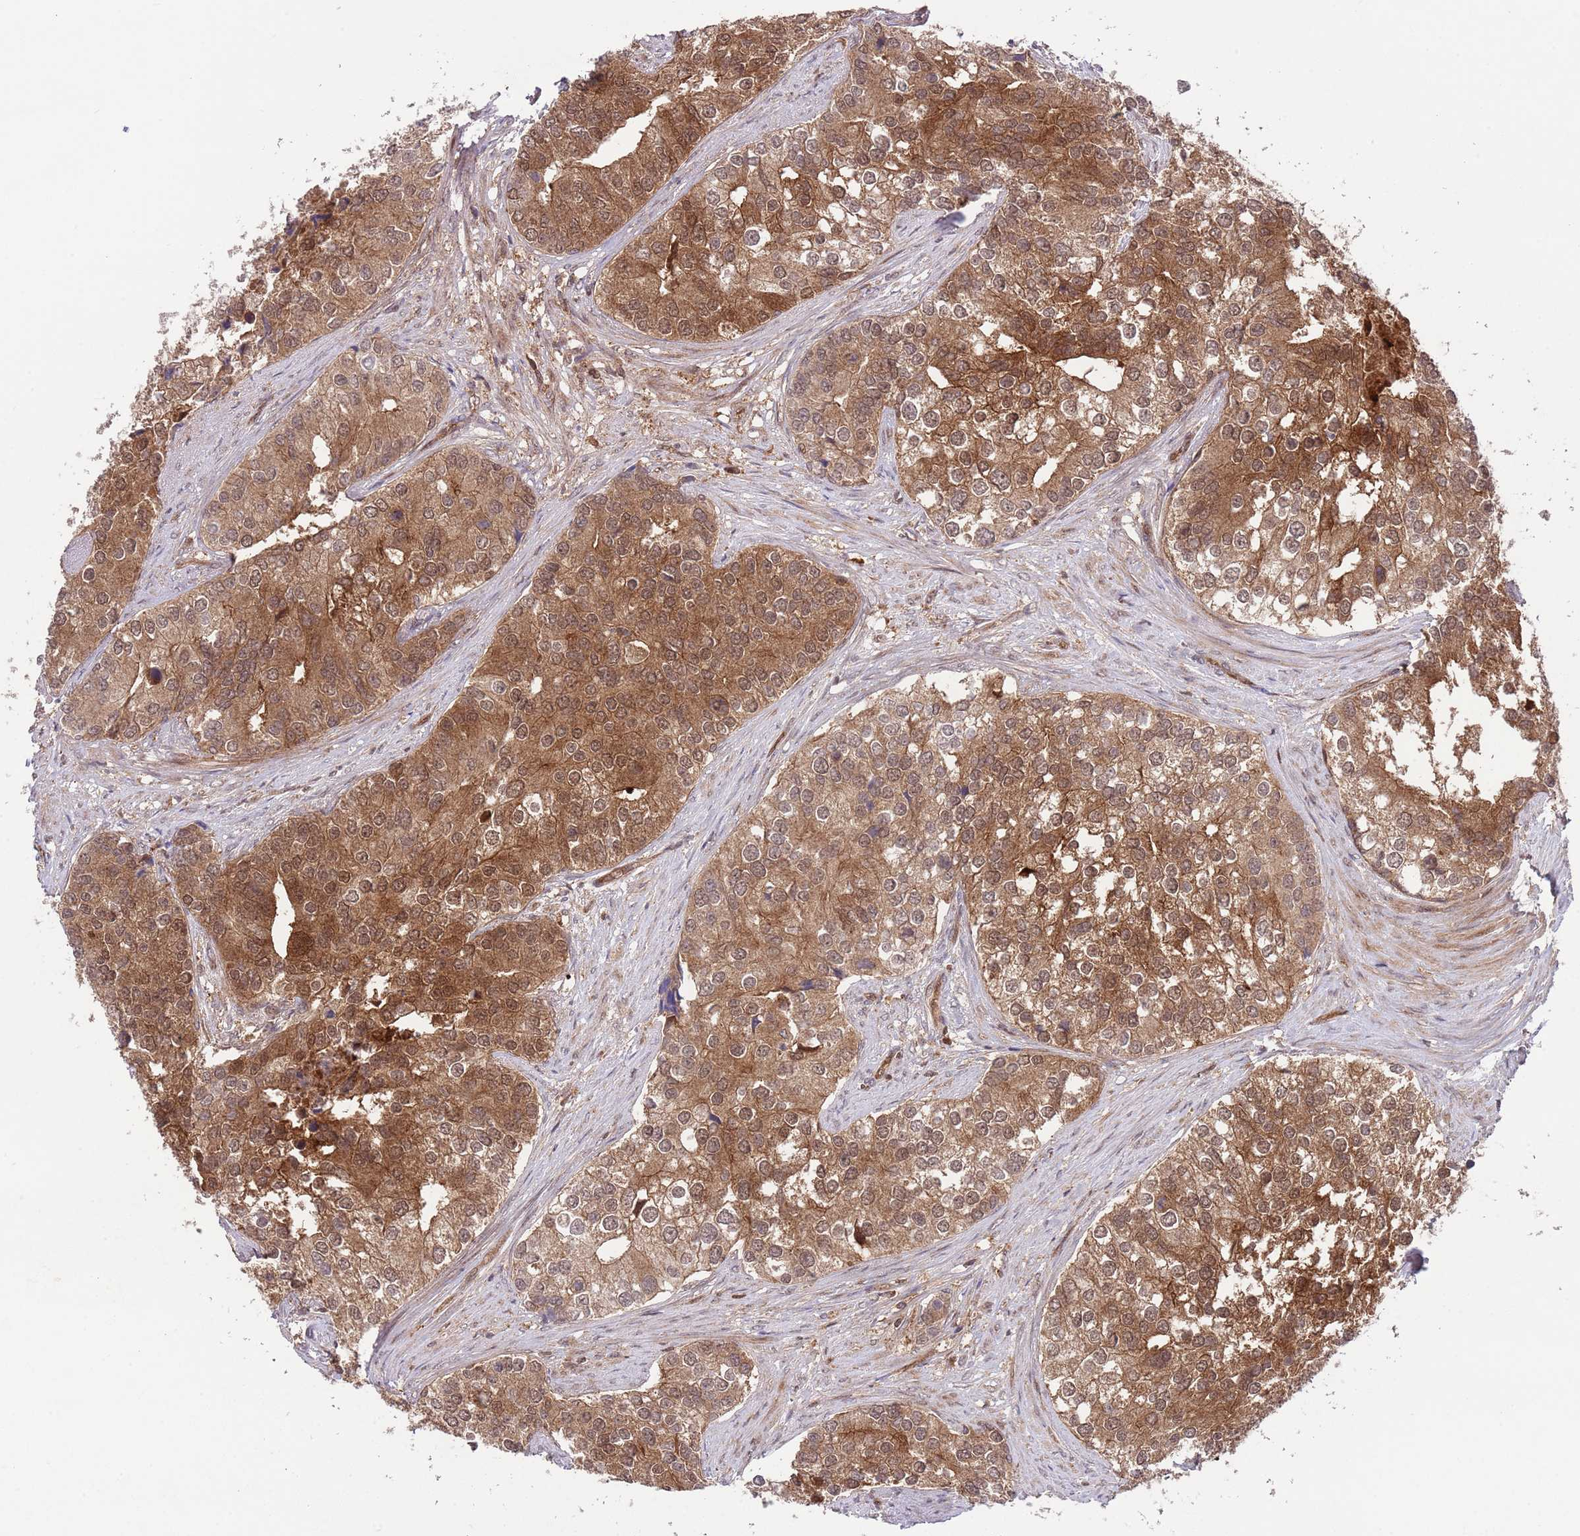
{"staining": {"intensity": "moderate", "quantity": ">75%", "location": "cytoplasmic/membranous,nuclear"}, "tissue": "prostate cancer", "cell_type": "Tumor cells", "image_type": "cancer", "snomed": [{"axis": "morphology", "description": "Adenocarcinoma, High grade"}, {"axis": "topography", "description": "Prostate"}], "caption": "Prostate cancer stained for a protein (brown) reveals moderate cytoplasmic/membranous and nuclear positive expression in approximately >75% of tumor cells.", "gene": "HDHD2", "patient": {"sex": "male", "age": 62}}